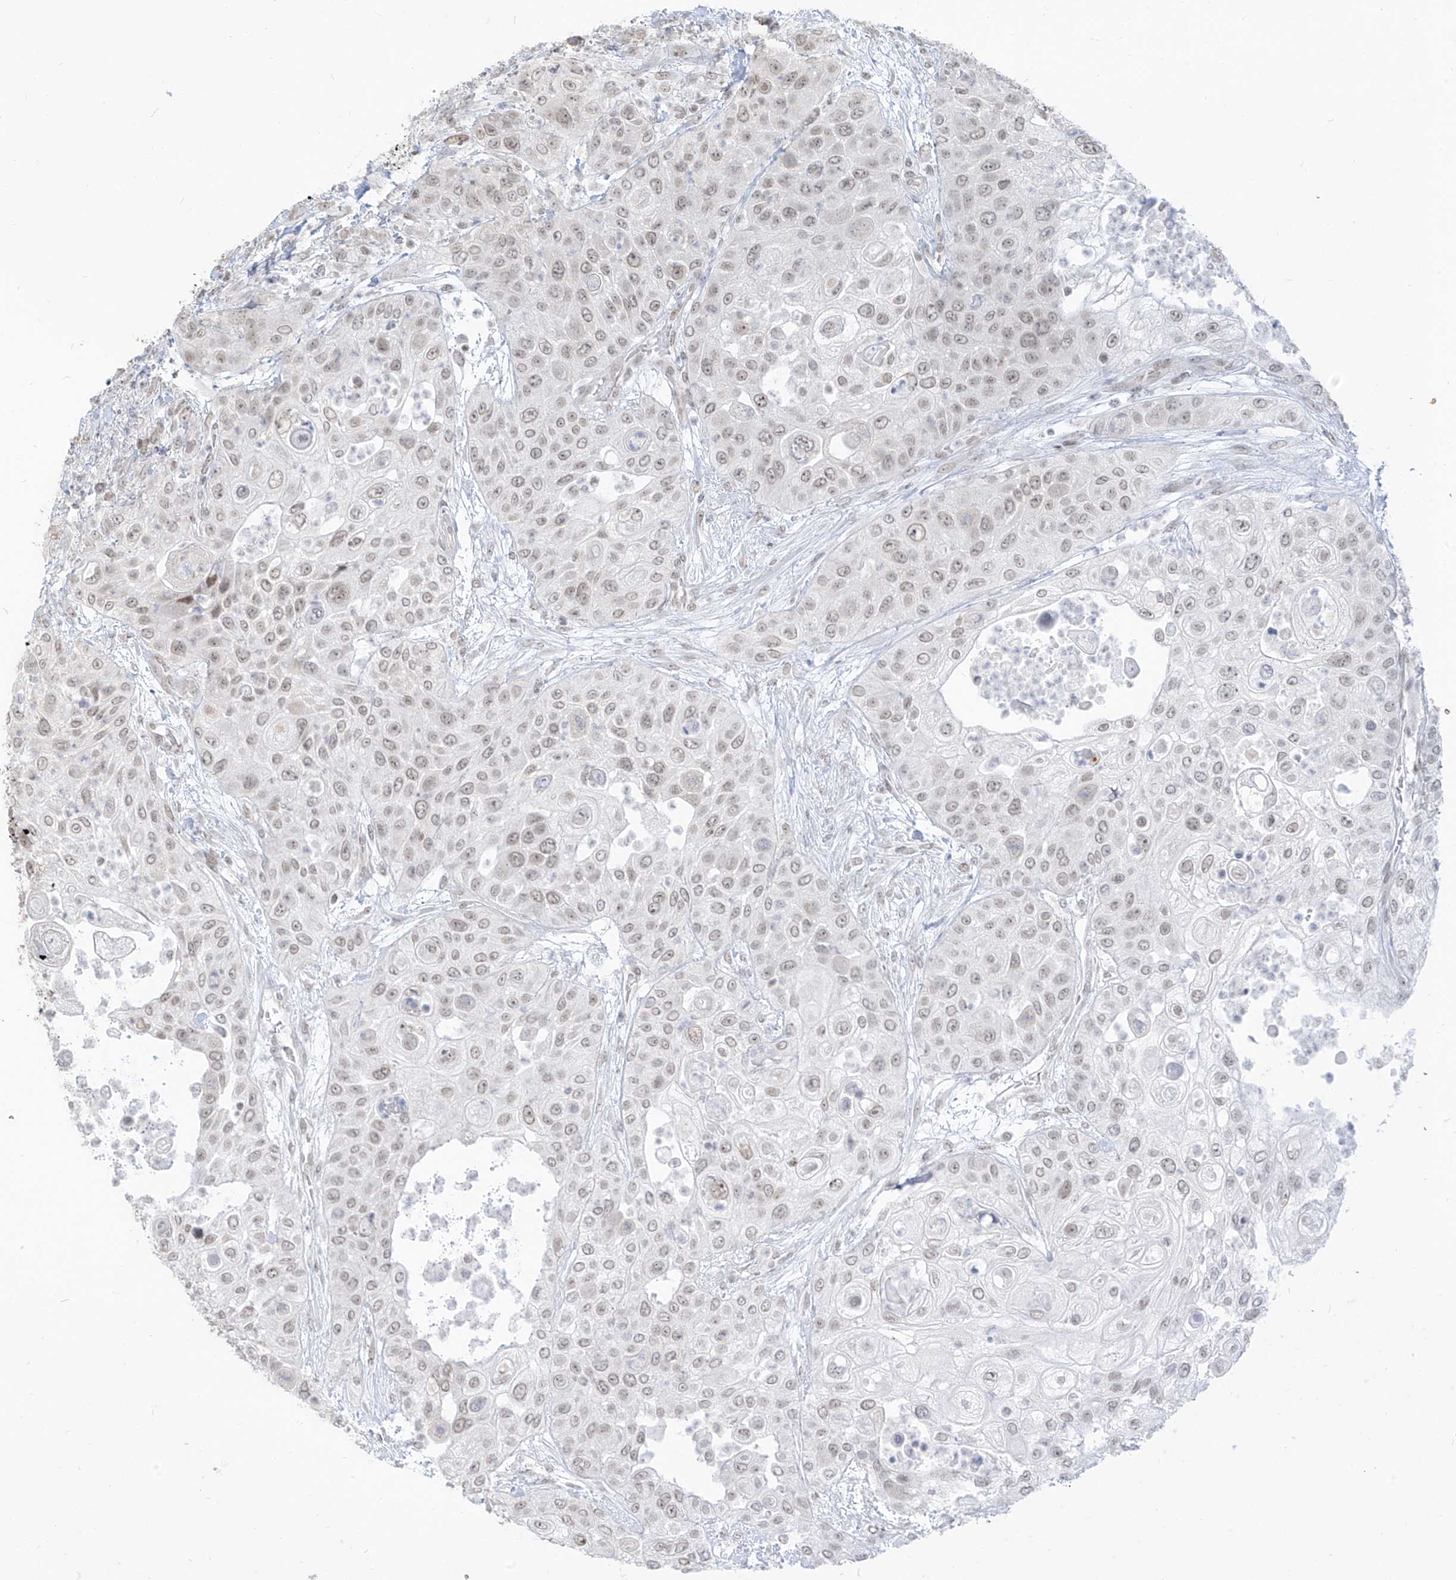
{"staining": {"intensity": "weak", "quantity": "25%-75%", "location": "nuclear"}, "tissue": "urothelial cancer", "cell_type": "Tumor cells", "image_type": "cancer", "snomed": [{"axis": "morphology", "description": "Urothelial carcinoma, High grade"}, {"axis": "topography", "description": "Urinary bladder"}], "caption": "Protein staining of high-grade urothelial carcinoma tissue shows weak nuclear staining in about 25%-75% of tumor cells.", "gene": "SUPT5H", "patient": {"sex": "female", "age": 79}}